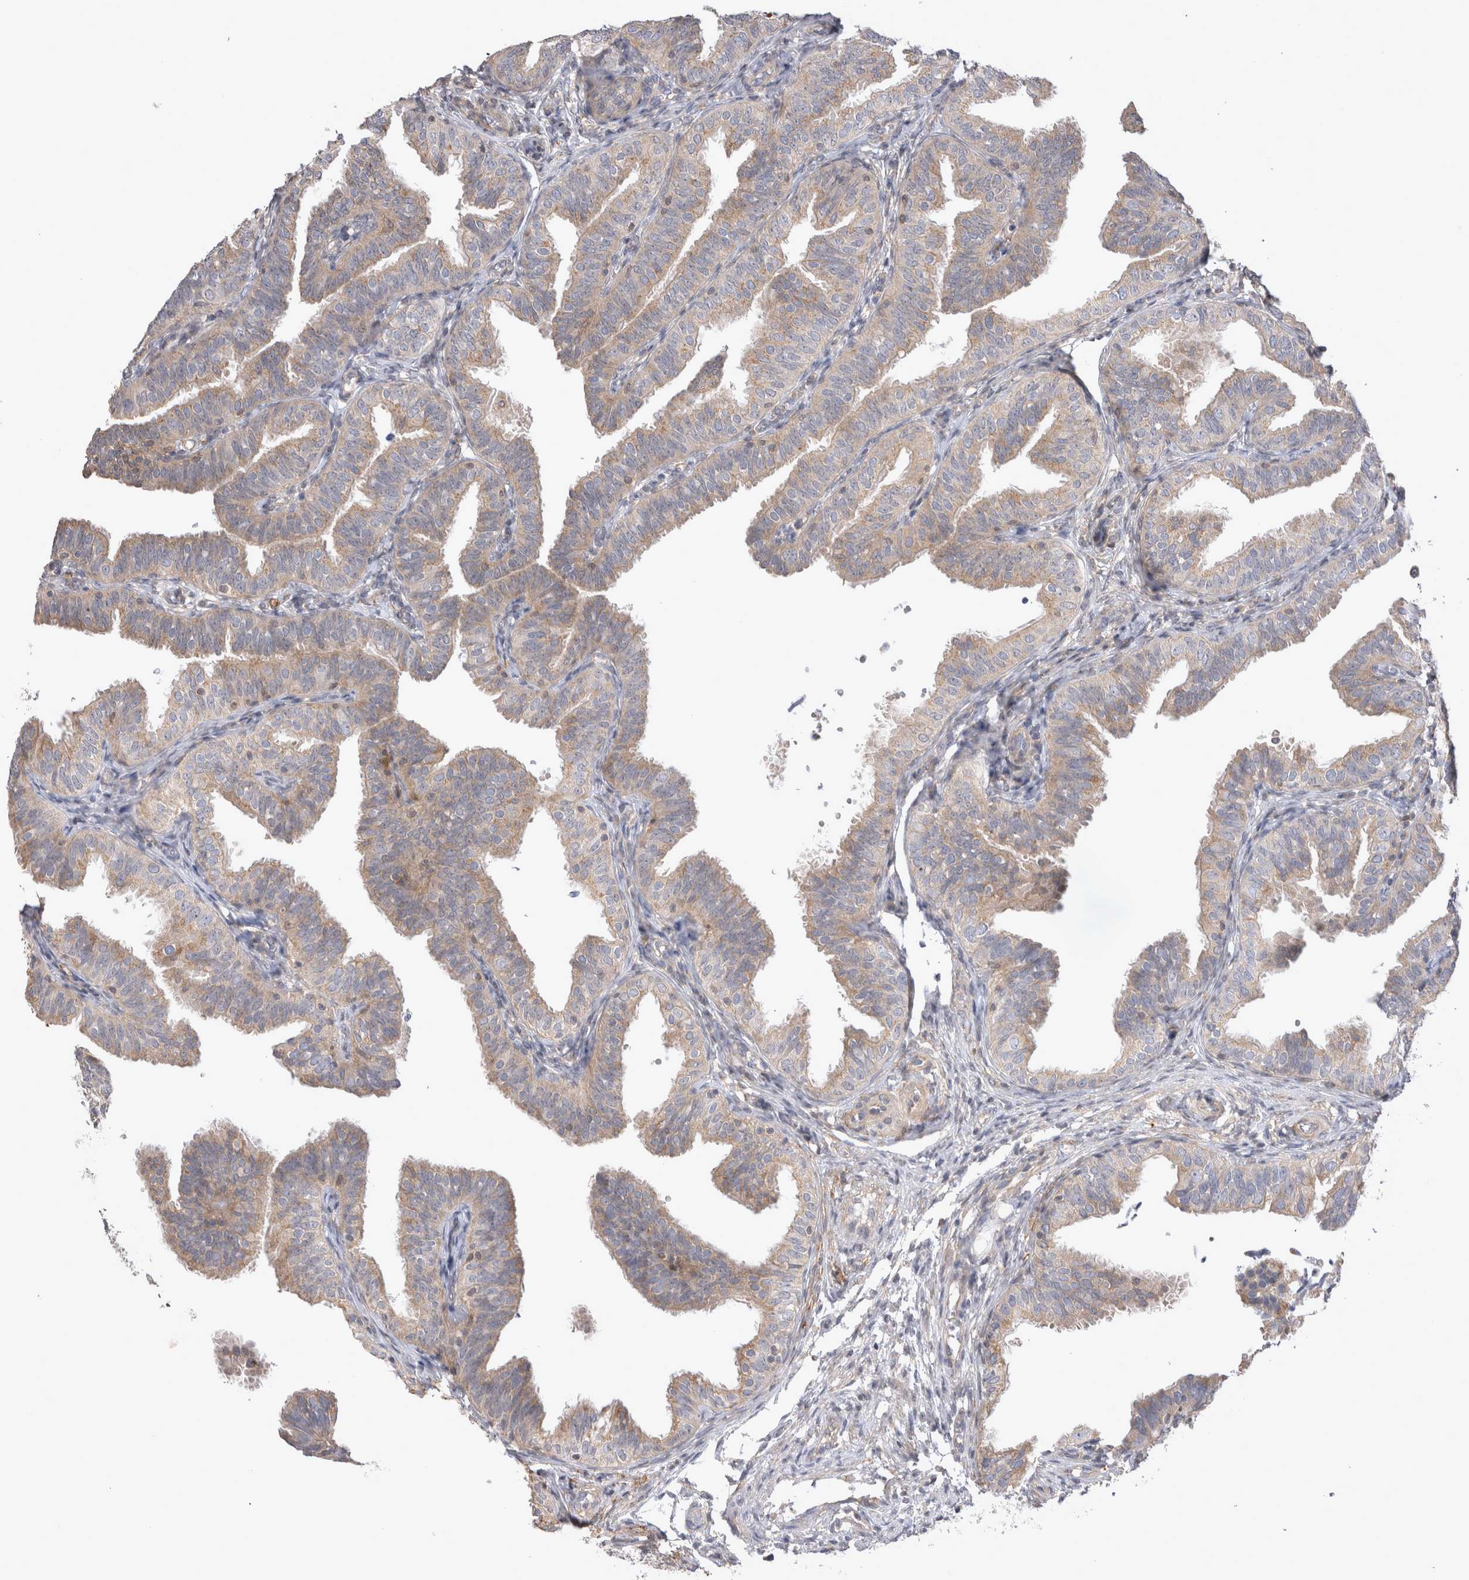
{"staining": {"intensity": "moderate", "quantity": "25%-75%", "location": "cytoplasmic/membranous"}, "tissue": "fallopian tube", "cell_type": "Glandular cells", "image_type": "normal", "snomed": [{"axis": "morphology", "description": "Normal tissue, NOS"}, {"axis": "topography", "description": "Fallopian tube"}], "caption": "High-magnification brightfield microscopy of benign fallopian tube stained with DAB (brown) and counterstained with hematoxylin (blue). glandular cells exhibit moderate cytoplasmic/membranous staining is appreciated in approximately25%-75% of cells.", "gene": "SRD5A3", "patient": {"sex": "female", "age": 35}}